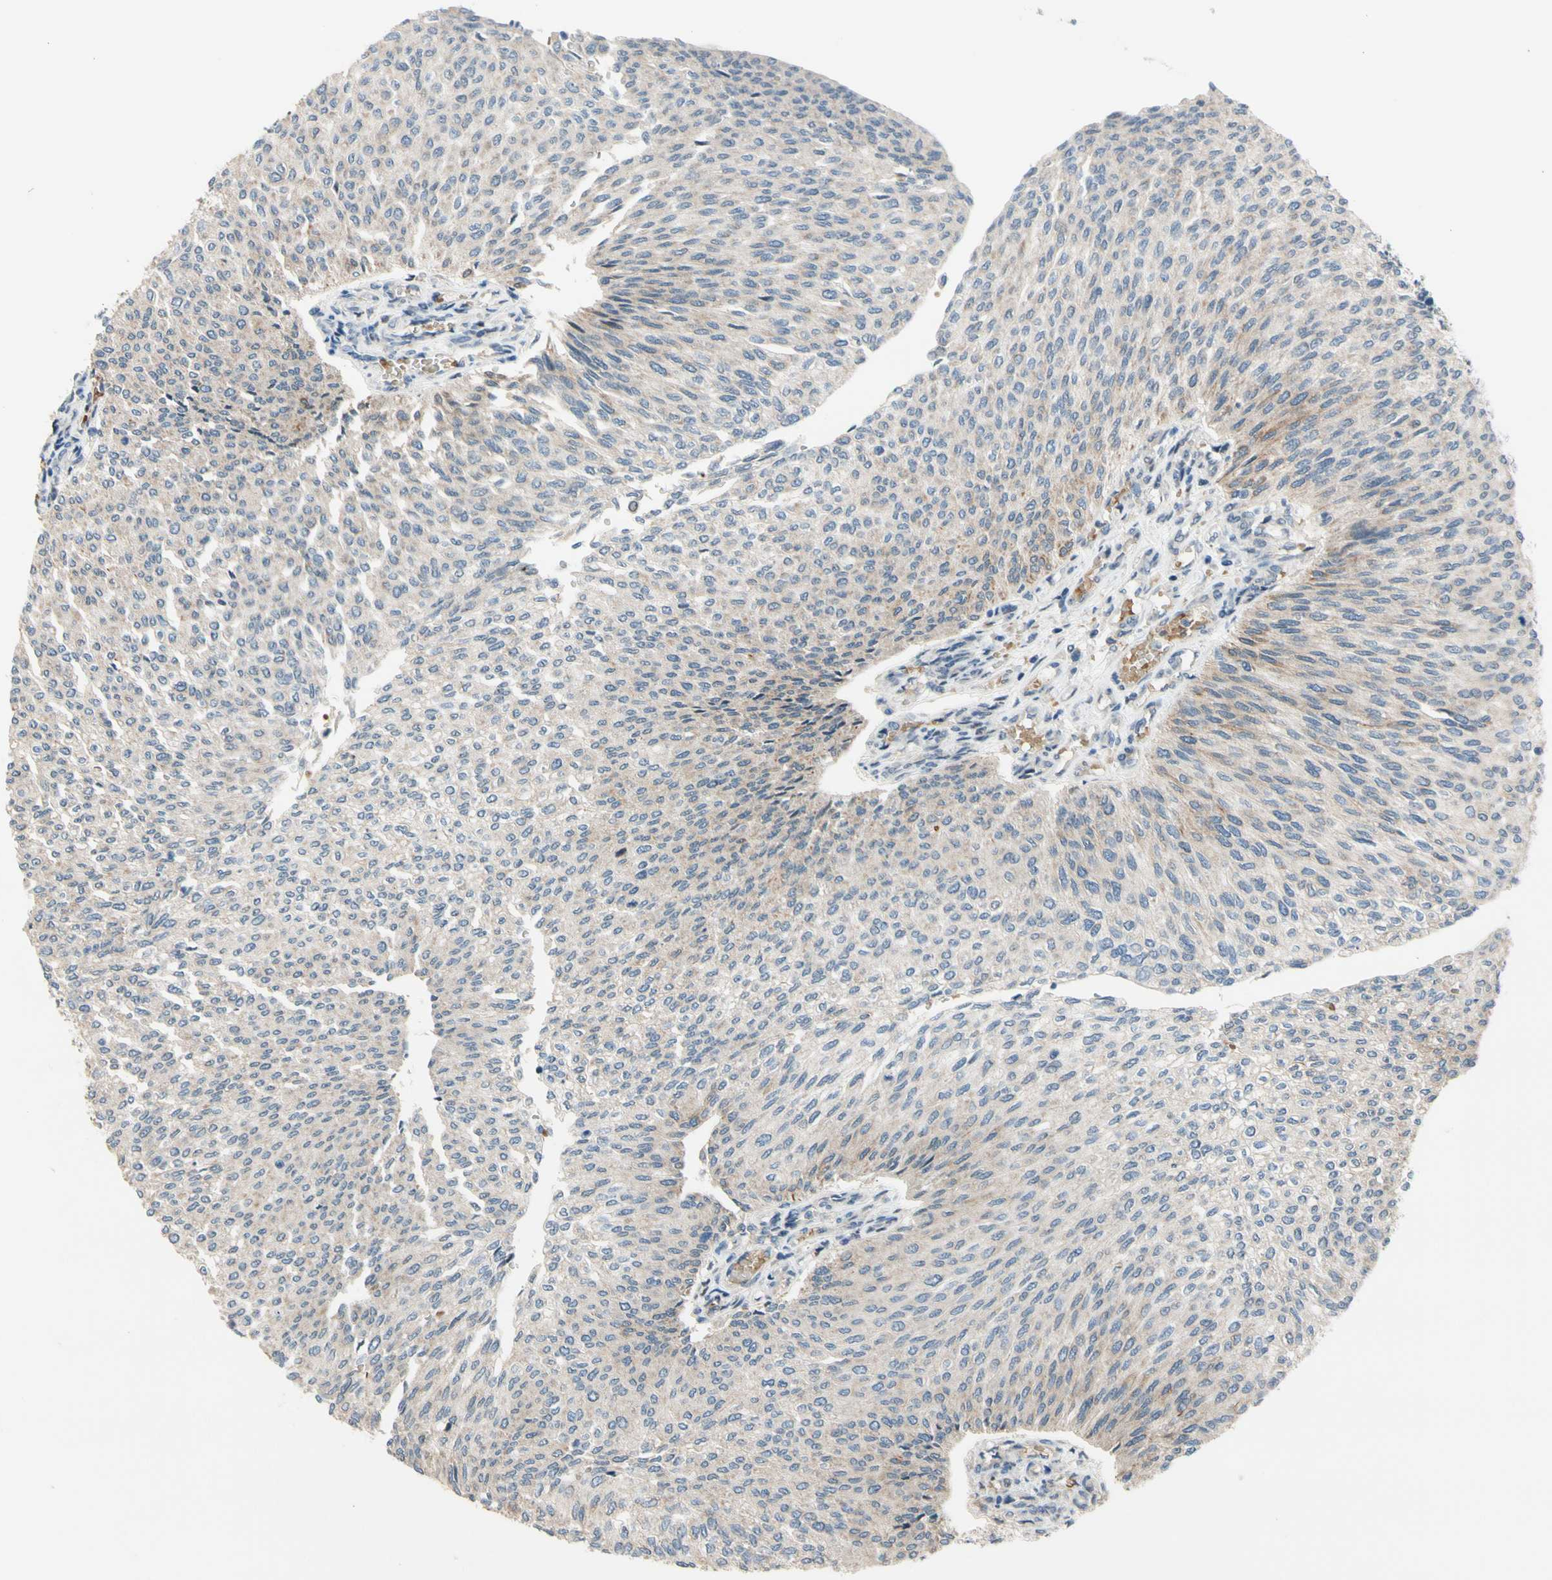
{"staining": {"intensity": "negative", "quantity": "none", "location": "none"}, "tissue": "urothelial cancer", "cell_type": "Tumor cells", "image_type": "cancer", "snomed": [{"axis": "morphology", "description": "Urothelial carcinoma, Low grade"}, {"axis": "topography", "description": "Urinary bladder"}], "caption": "DAB (3,3'-diaminobenzidine) immunohistochemical staining of low-grade urothelial carcinoma demonstrates no significant staining in tumor cells.", "gene": "ZNF184", "patient": {"sex": "female", "age": 79}}